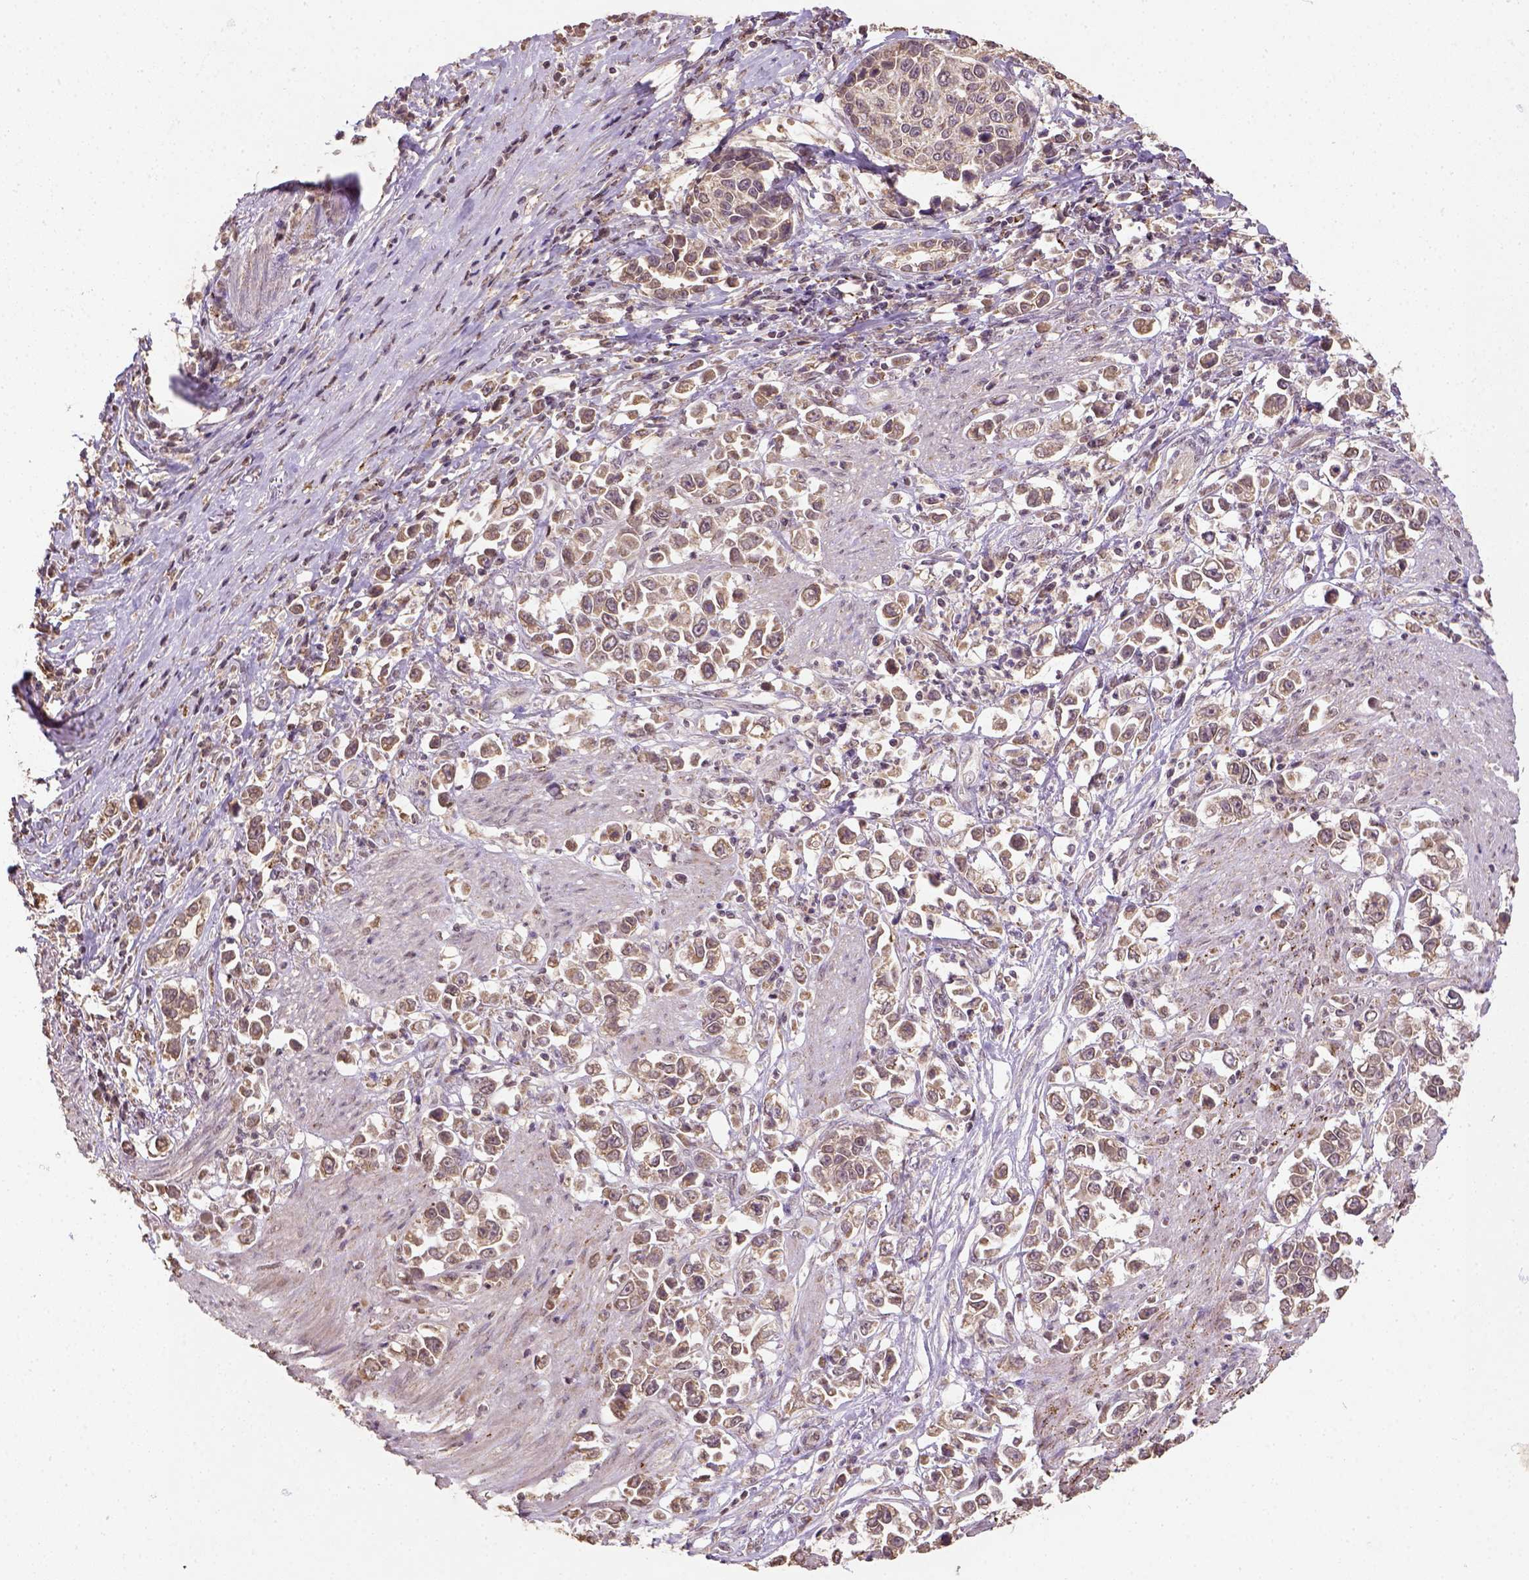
{"staining": {"intensity": "moderate", "quantity": ">75%", "location": "cytoplasmic/membranous"}, "tissue": "stomach cancer", "cell_type": "Tumor cells", "image_type": "cancer", "snomed": [{"axis": "morphology", "description": "Adenocarcinoma, NOS"}, {"axis": "topography", "description": "Stomach"}], "caption": "This photomicrograph shows IHC staining of human stomach cancer (adenocarcinoma), with medium moderate cytoplasmic/membranous positivity in about >75% of tumor cells.", "gene": "NUDT10", "patient": {"sex": "male", "age": 93}}